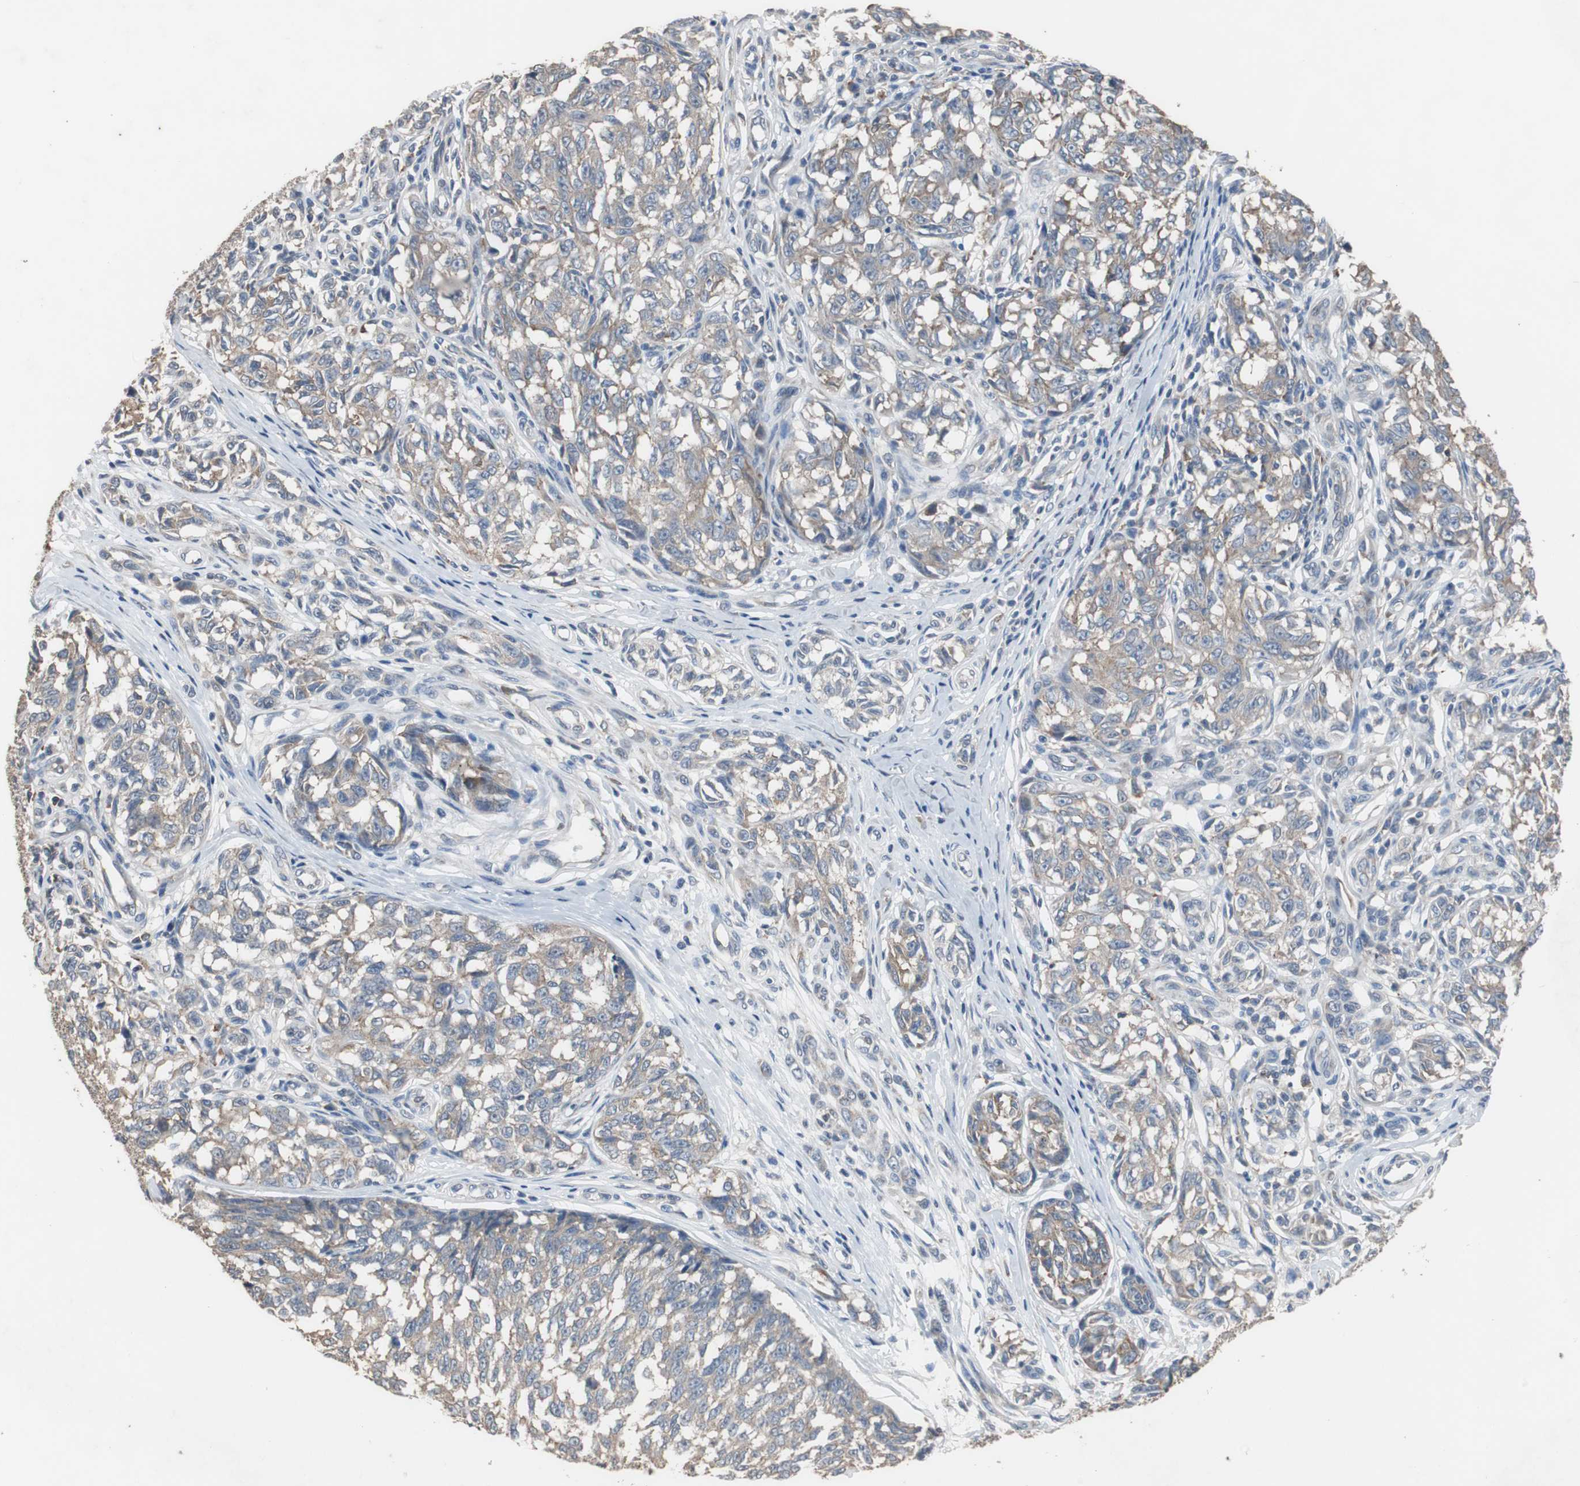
{"staining": {"intensity": "weak", "quantity": ">75%", "location": "cytoplasmic/membranous"}, "tissue": "melanoma", "cell_type": "Tumor cells", "image_type": "cancer", "snomed": [{"axis": "morphology", "description": "Malignant melanoma, NOS"}, {"axis": "topography", "description": "Skin"}], "caption": "Protein expression analysis of melanoma displays weak cytoplasmic/membranous positivity in about >75% of tumor cells.", "gene": "USP10", "patient": {"sex": "female", "age": 64}}